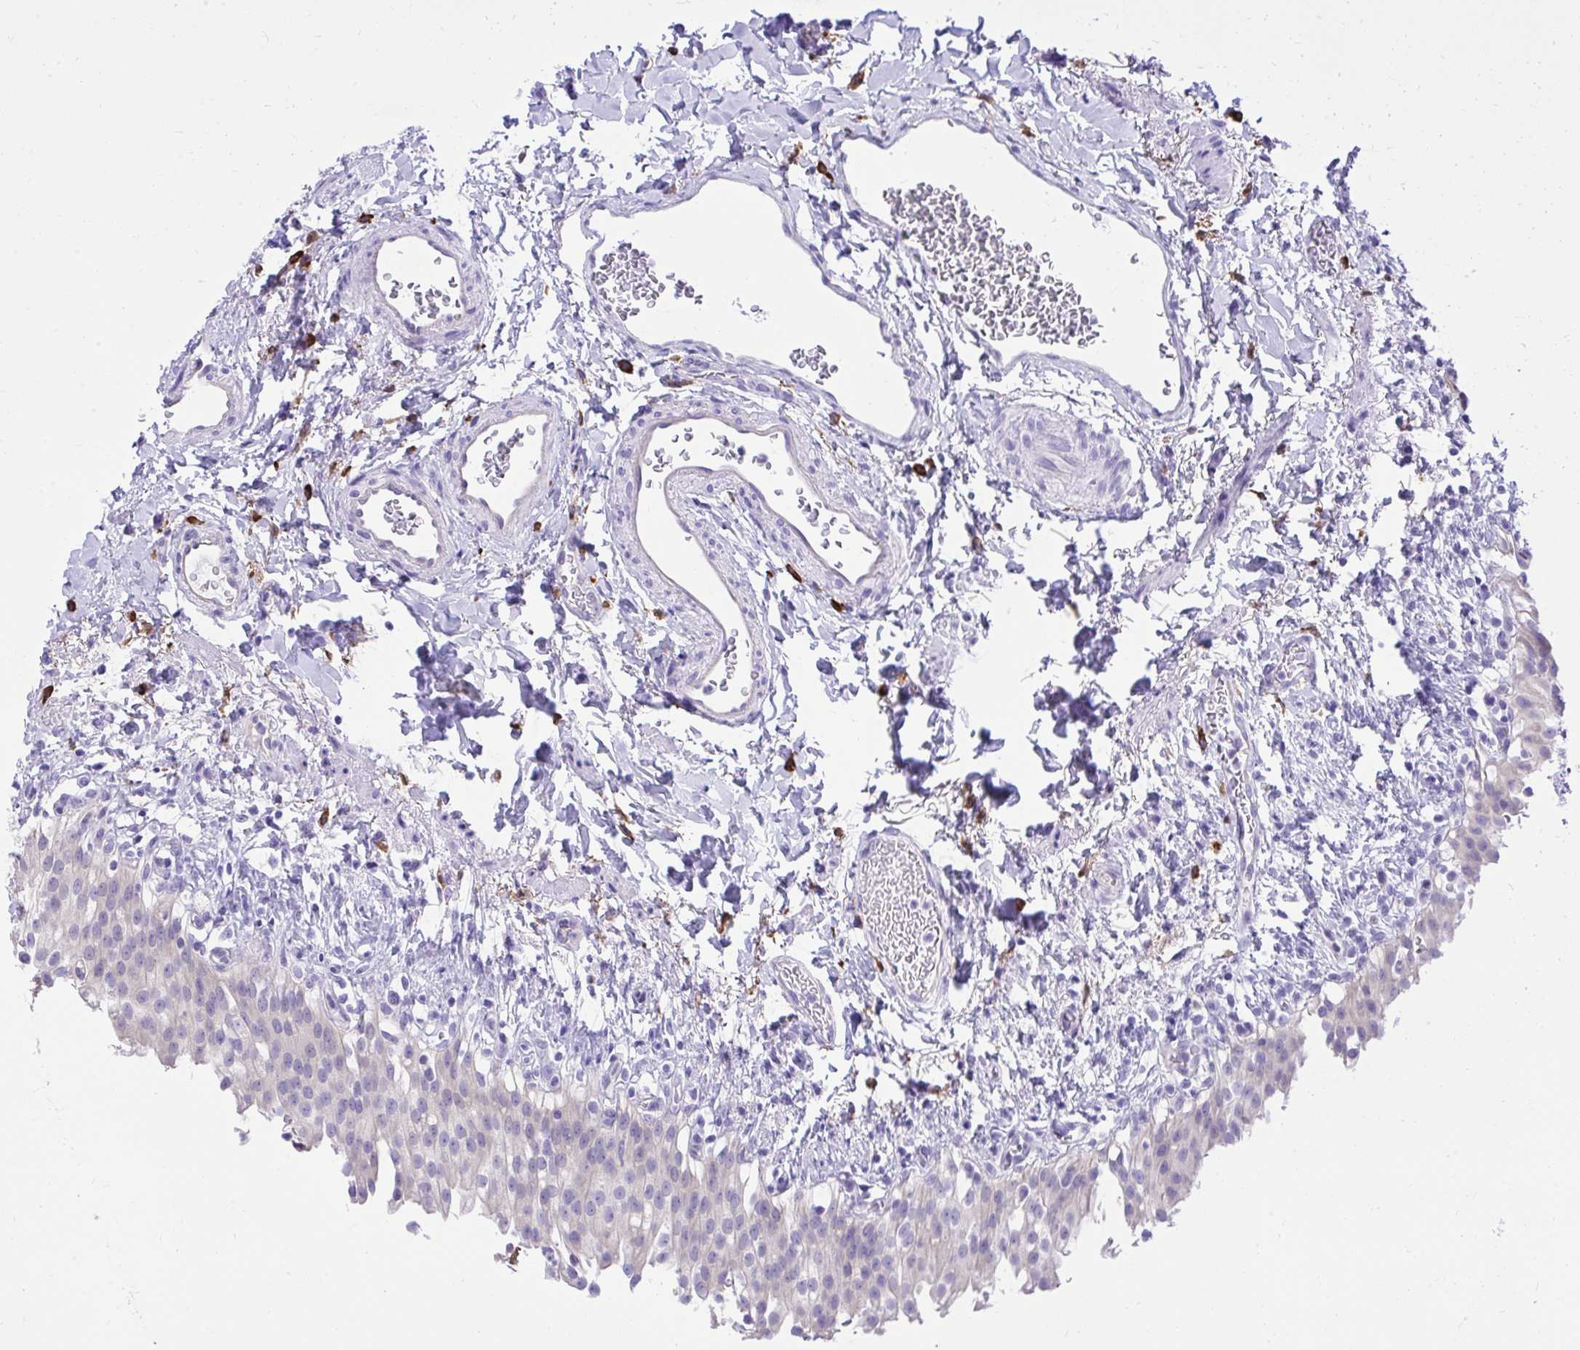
{"staining": {"intensity": "negative", "quantity": "none", "location": "none"}, "tissue": "urinary bladder", "cell_type": "Urothelial cells", "image_type": "normal", "snomed": [{"axis": "morphology", "description": "Normal tissue, NOS"}, {"axis": "topography", "description": "Urinary bladder"}, {"axis": "topography", "description": "Peripheral nerve tissue"}], "caption": "The photomicrograph exhibits no significant staining in urothelial cells of urinary bladder.", "gene": "PSD", "patient": {"sex": "female", "age": 60}}